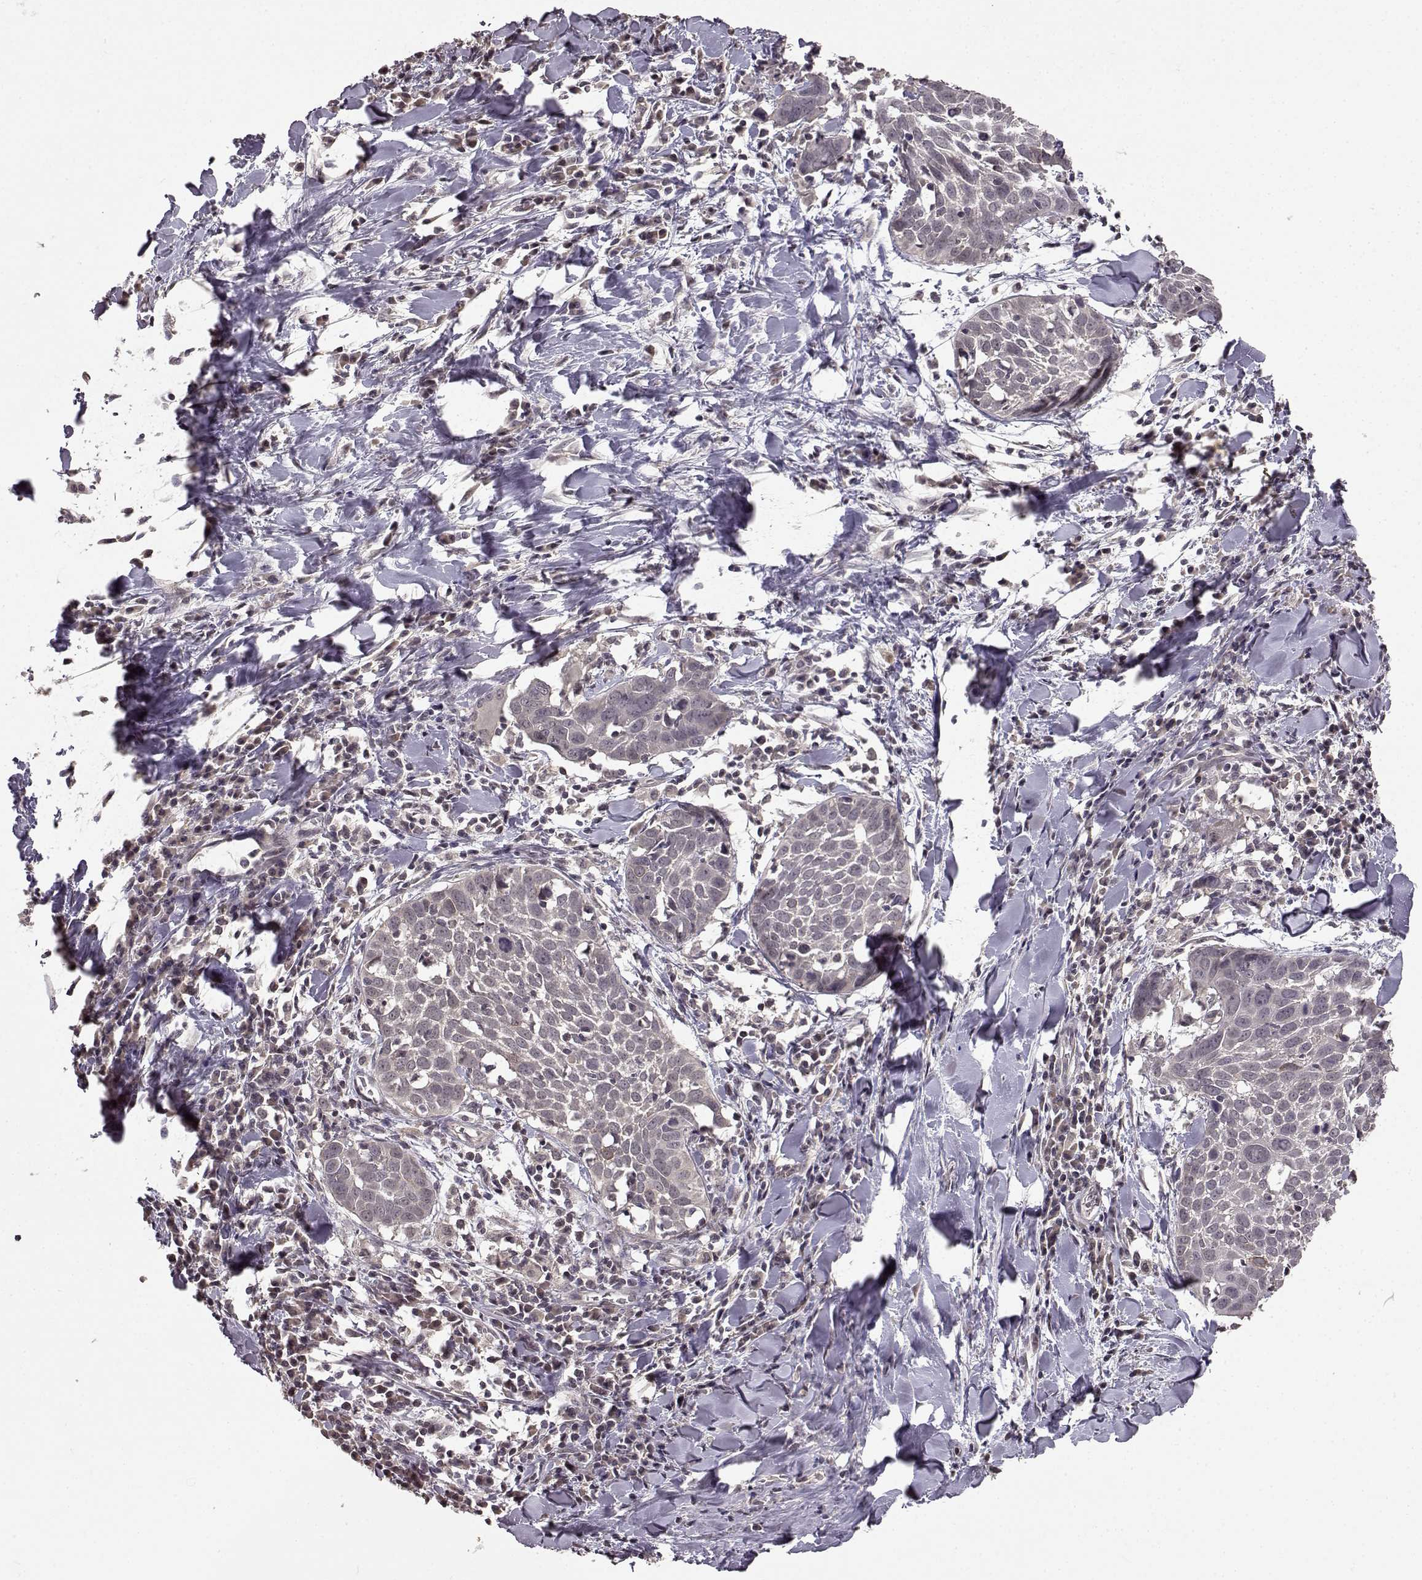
{"staining": {"intensity": "negative", "quantity": "none", "location": "none"}, "tissue": "lung cancer", "cell_type": "Tumor cells", "image_type": "cancer", "snomed": [{"axis": "morphology", "description": "Squamous cell carcinoma, NOS"}, {"axis": "topography", "description": "Lung"}], "caption": "IHC photomicrograph of neoplastic tissue: human squamous cell carcinoma (lung) stained with DAB displays no significant protein staining in tumor cells. (Stains: DAB immunohistochemistry (IHC) with hematoxylin counter stain, Microscopy: brightfield microscopy at high magnification).", "gene": "NTRK2", "patient": {"sex": "male", "age": 57}}